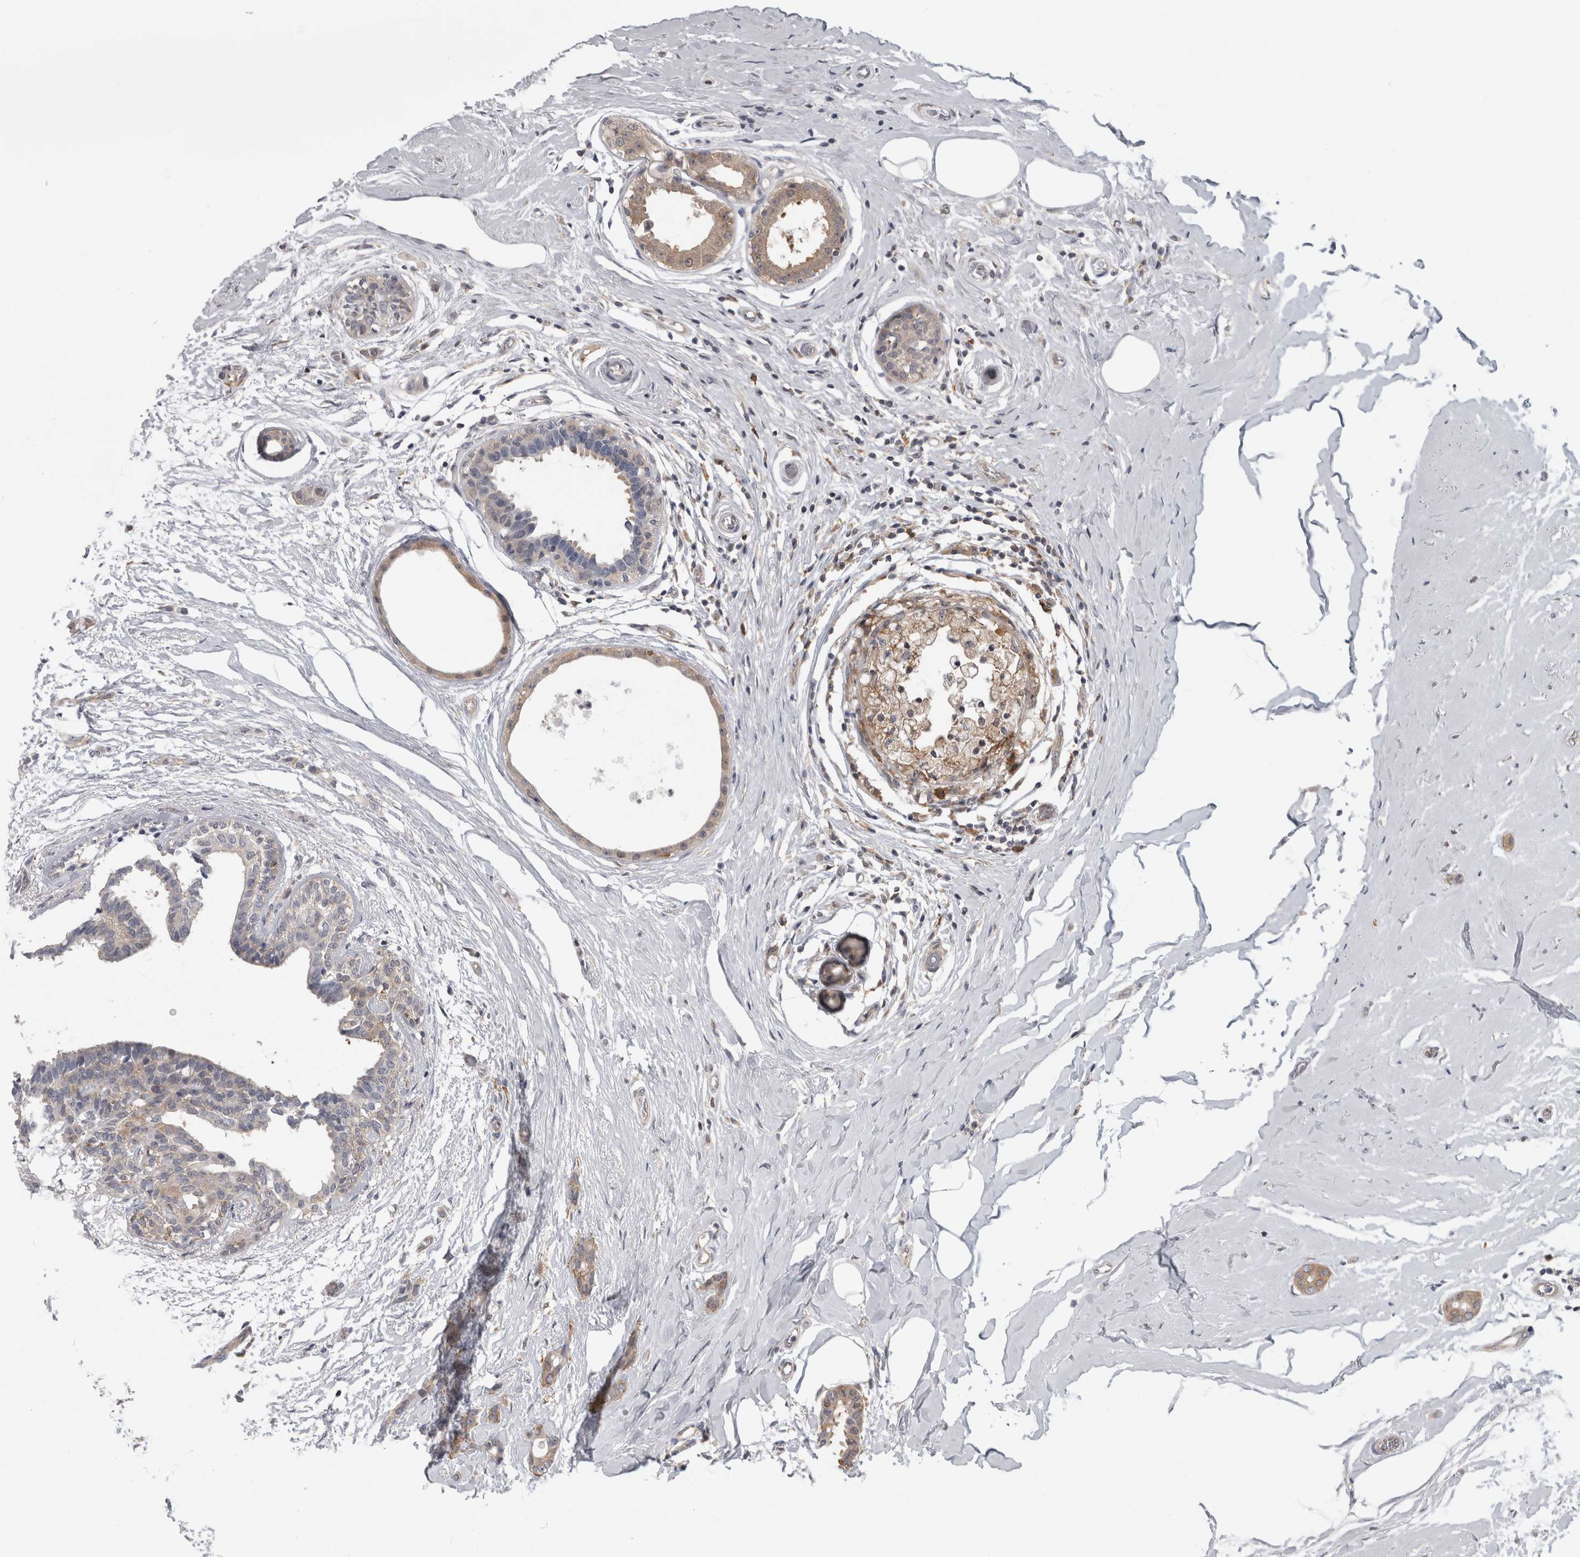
{"staining": {"intensity": "moderate", "quantity": "25%-75%", "location": "cytoplasmic/membranous"}, "tissue": "breast cancer", "cell_type": "Tumor cells", "image_type": "cancer", "snomed": [{"axis": "morphology", "description": "Duct carcinoma"}, {"axis": "topography", "description": "Breast"}], "caption": "Moderate cytoplasmic/membranous staining is present in approximately 25%-75% of tumor cells in breast cancer. (brown staining indicates protein expression, while blue staining denotes nuclei).", "gene": "CACYBP", "patient": {"sex": "female", "age": 55}}